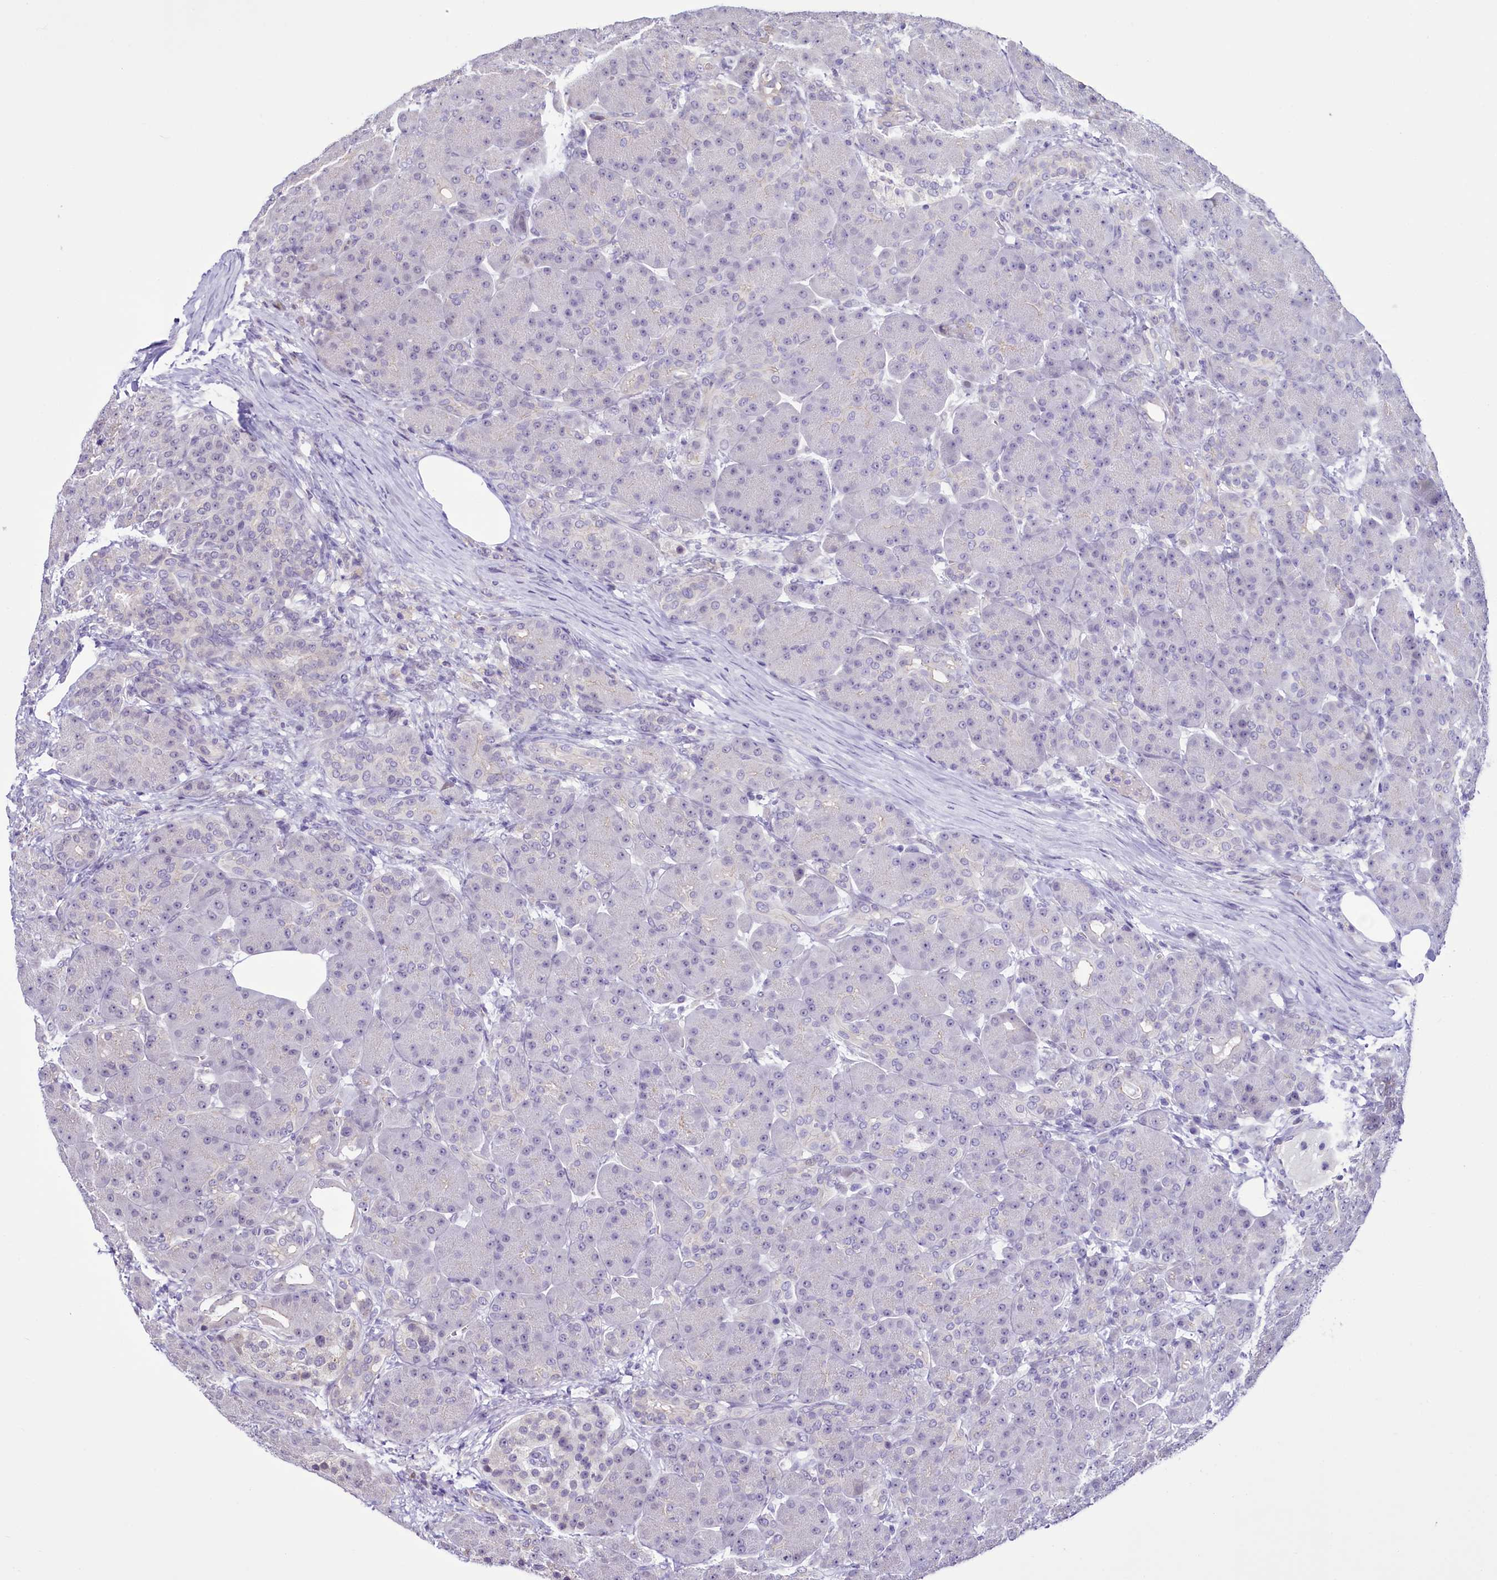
{"staining": {"intensity": "negative", "quantity": "none", "location": "none"}, "tissue": "pancreas", "cell_type": "Exocrine glandular cells", "image_type": "normal", "snomed": [{"axis": "morphology", "description": "Normal tissue, NOS"}, {"axis": "topography", "description": "Pancreas"}], "caption": "High power microscopy micrograph of an immunohistochemistry micrograph of normal pancreas, revealing no significant positivity in exocrine glandular cells.", "gene": "BANK1", "patient": {"sex": "male", "age": 63}}